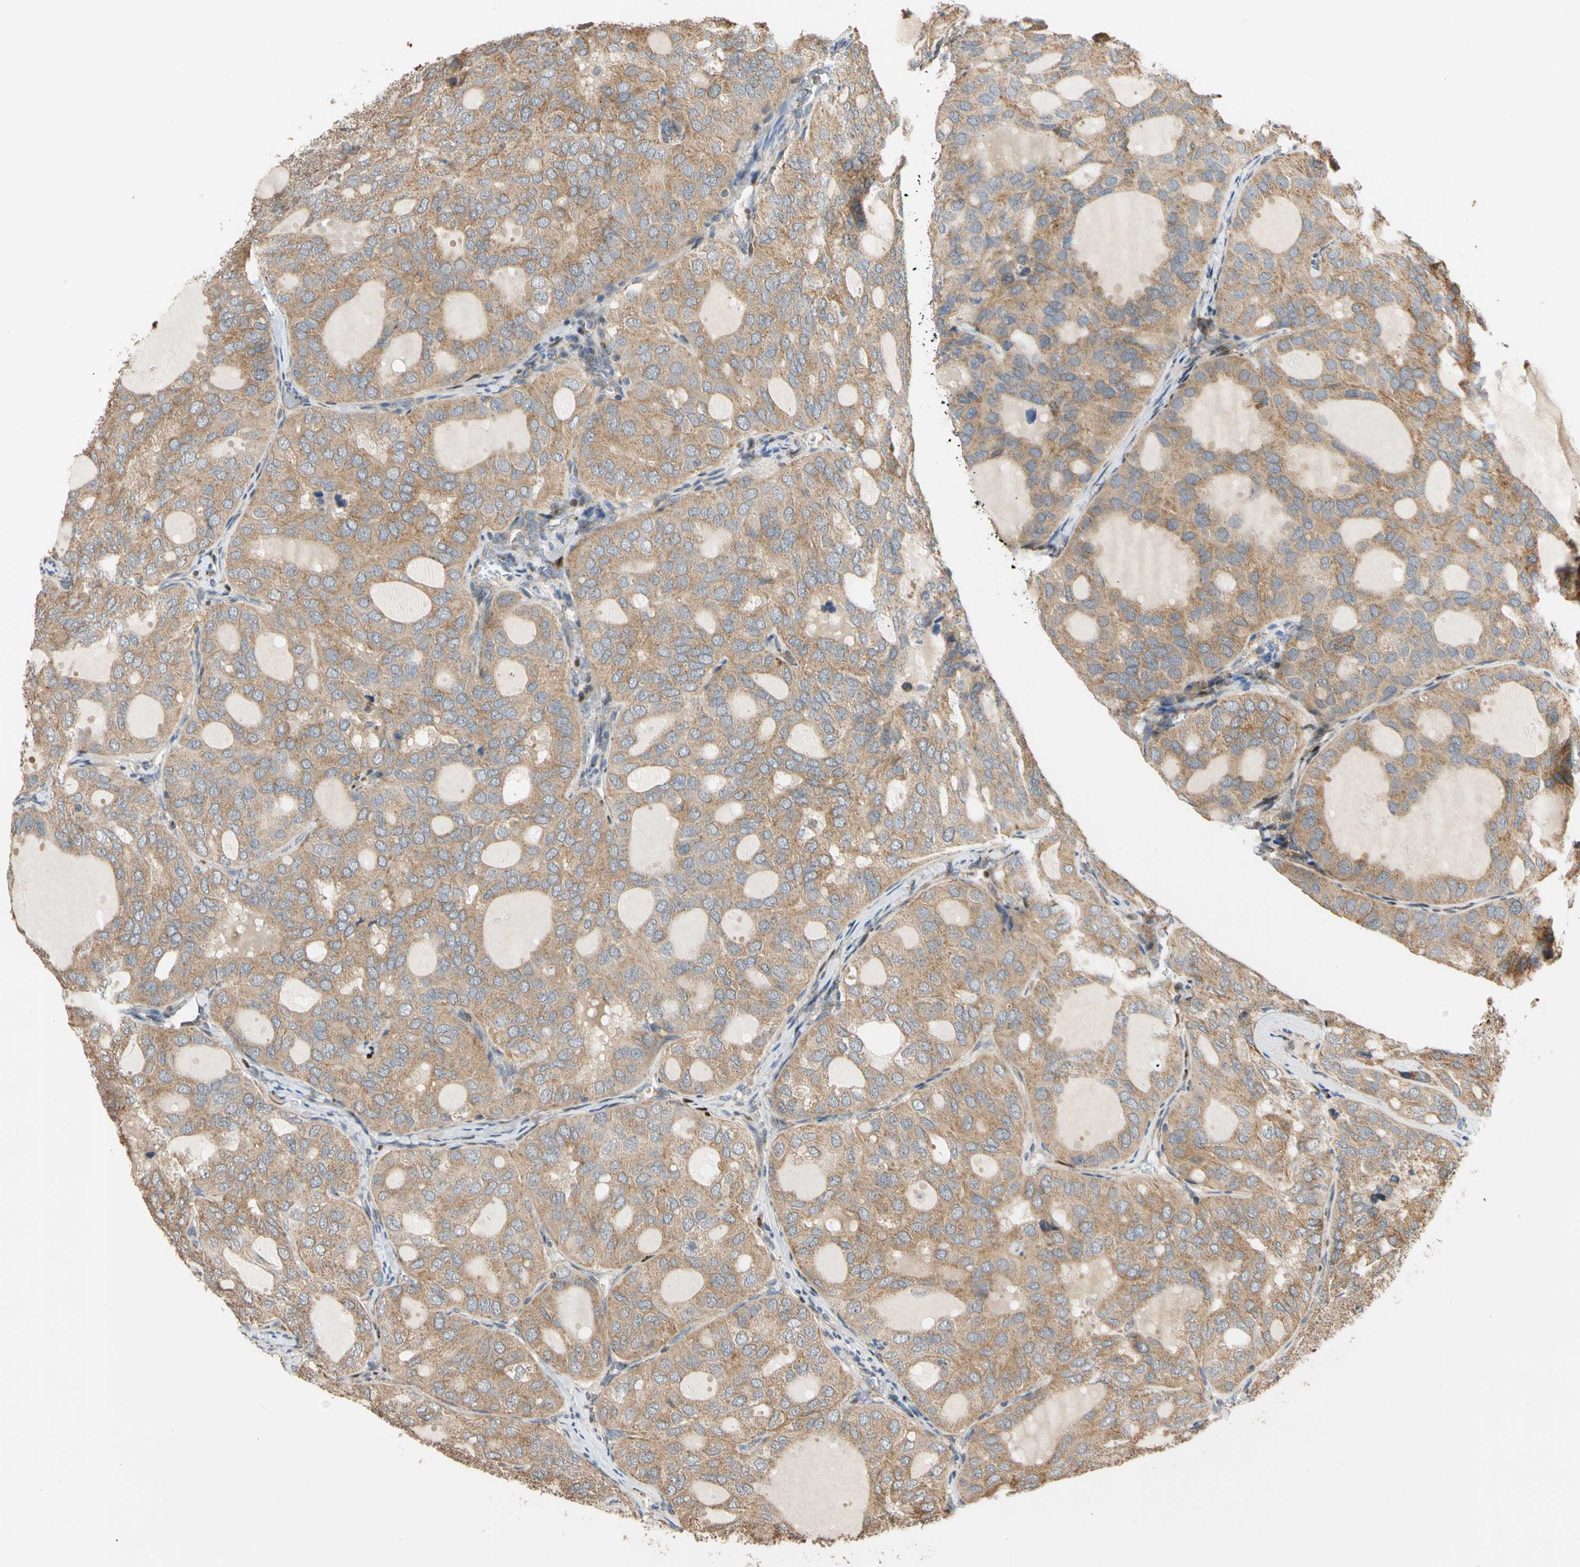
{"staining": {"intensity": "moderate", "quantity": ">75%", "location": "cytoplasmic/membranous"}, "tissue": "thyroid cancer", "cell_type": "Tumor cells", "image_type": "cancer", "snomed": [{"axis": "morphology", "description": "Follicular adenoma carcinoma, NOS"}, {"axis": "topography", "description": "Thyroid gland"}], "caption": "An immunohistochemistry micrograph of tumor tissue is shown. Protein staining in brown highlights moderate cytoplasmic/membranous positivity in thyroid cancer within tumor cells.", "gene": "IP6K2", "patient": {"sex": "male", "age": 75}}